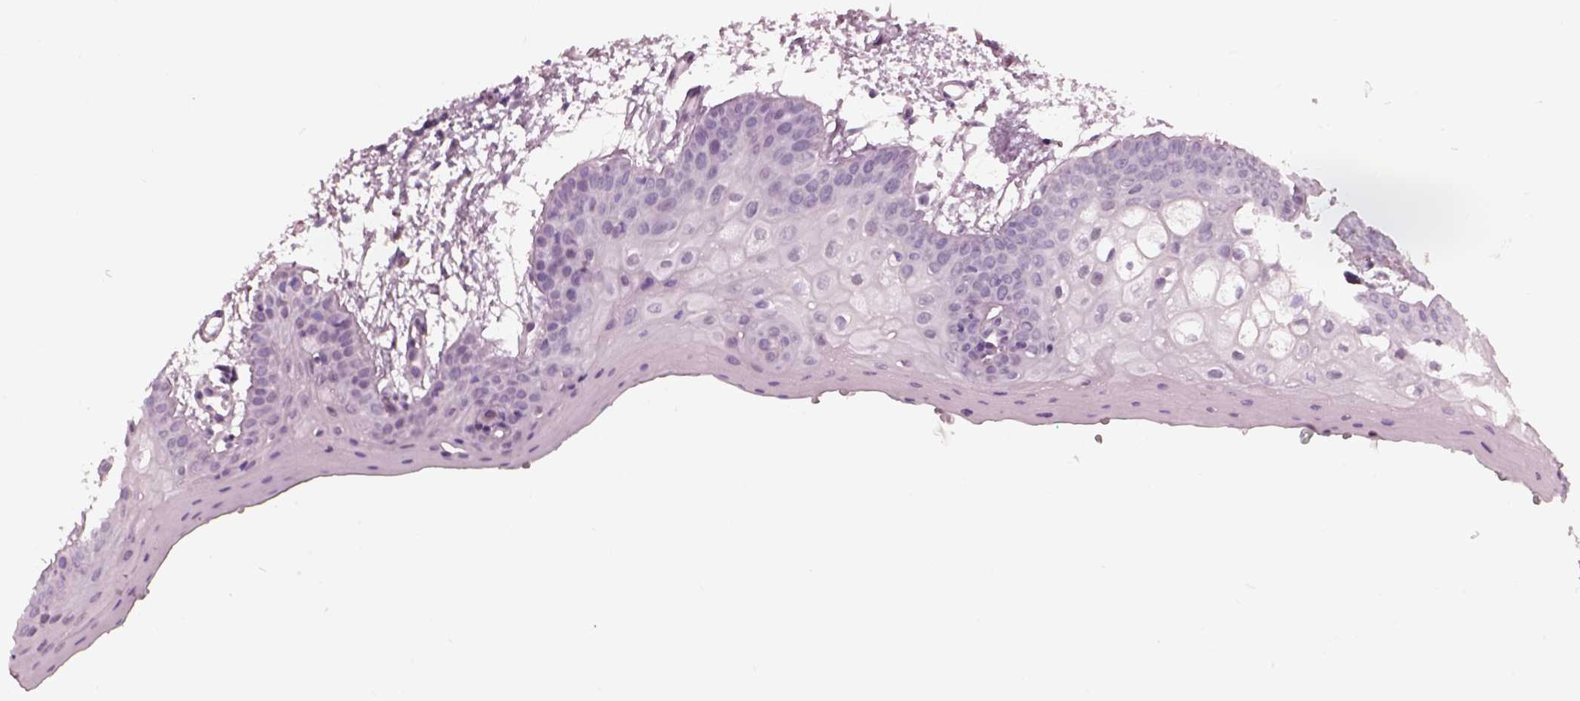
{"staining": {"intensity": "negative", "quantity": "none", "location": "none"}, "tissue": "oral mucosa", "cell_type": "Squamous epithelial cells", "image_type": "normal", "snomed": [{"axis": "morphology", "description": "Normal tissue, NOS"}, {"axis": "morphology", "description": "Squamous cell carcinoma, NOS"}, {"axis": "topography", "description": "Oral tissue"}, {"axis": "topography", "description": "Head-Neck"}], "caption": "Immunohistochemical staining of normal human oral mucosa demonstrates no significant staining in squamous epithelial cells.", "gene": "GARIN4", "patient": {"sex": "female", "age": 50}}